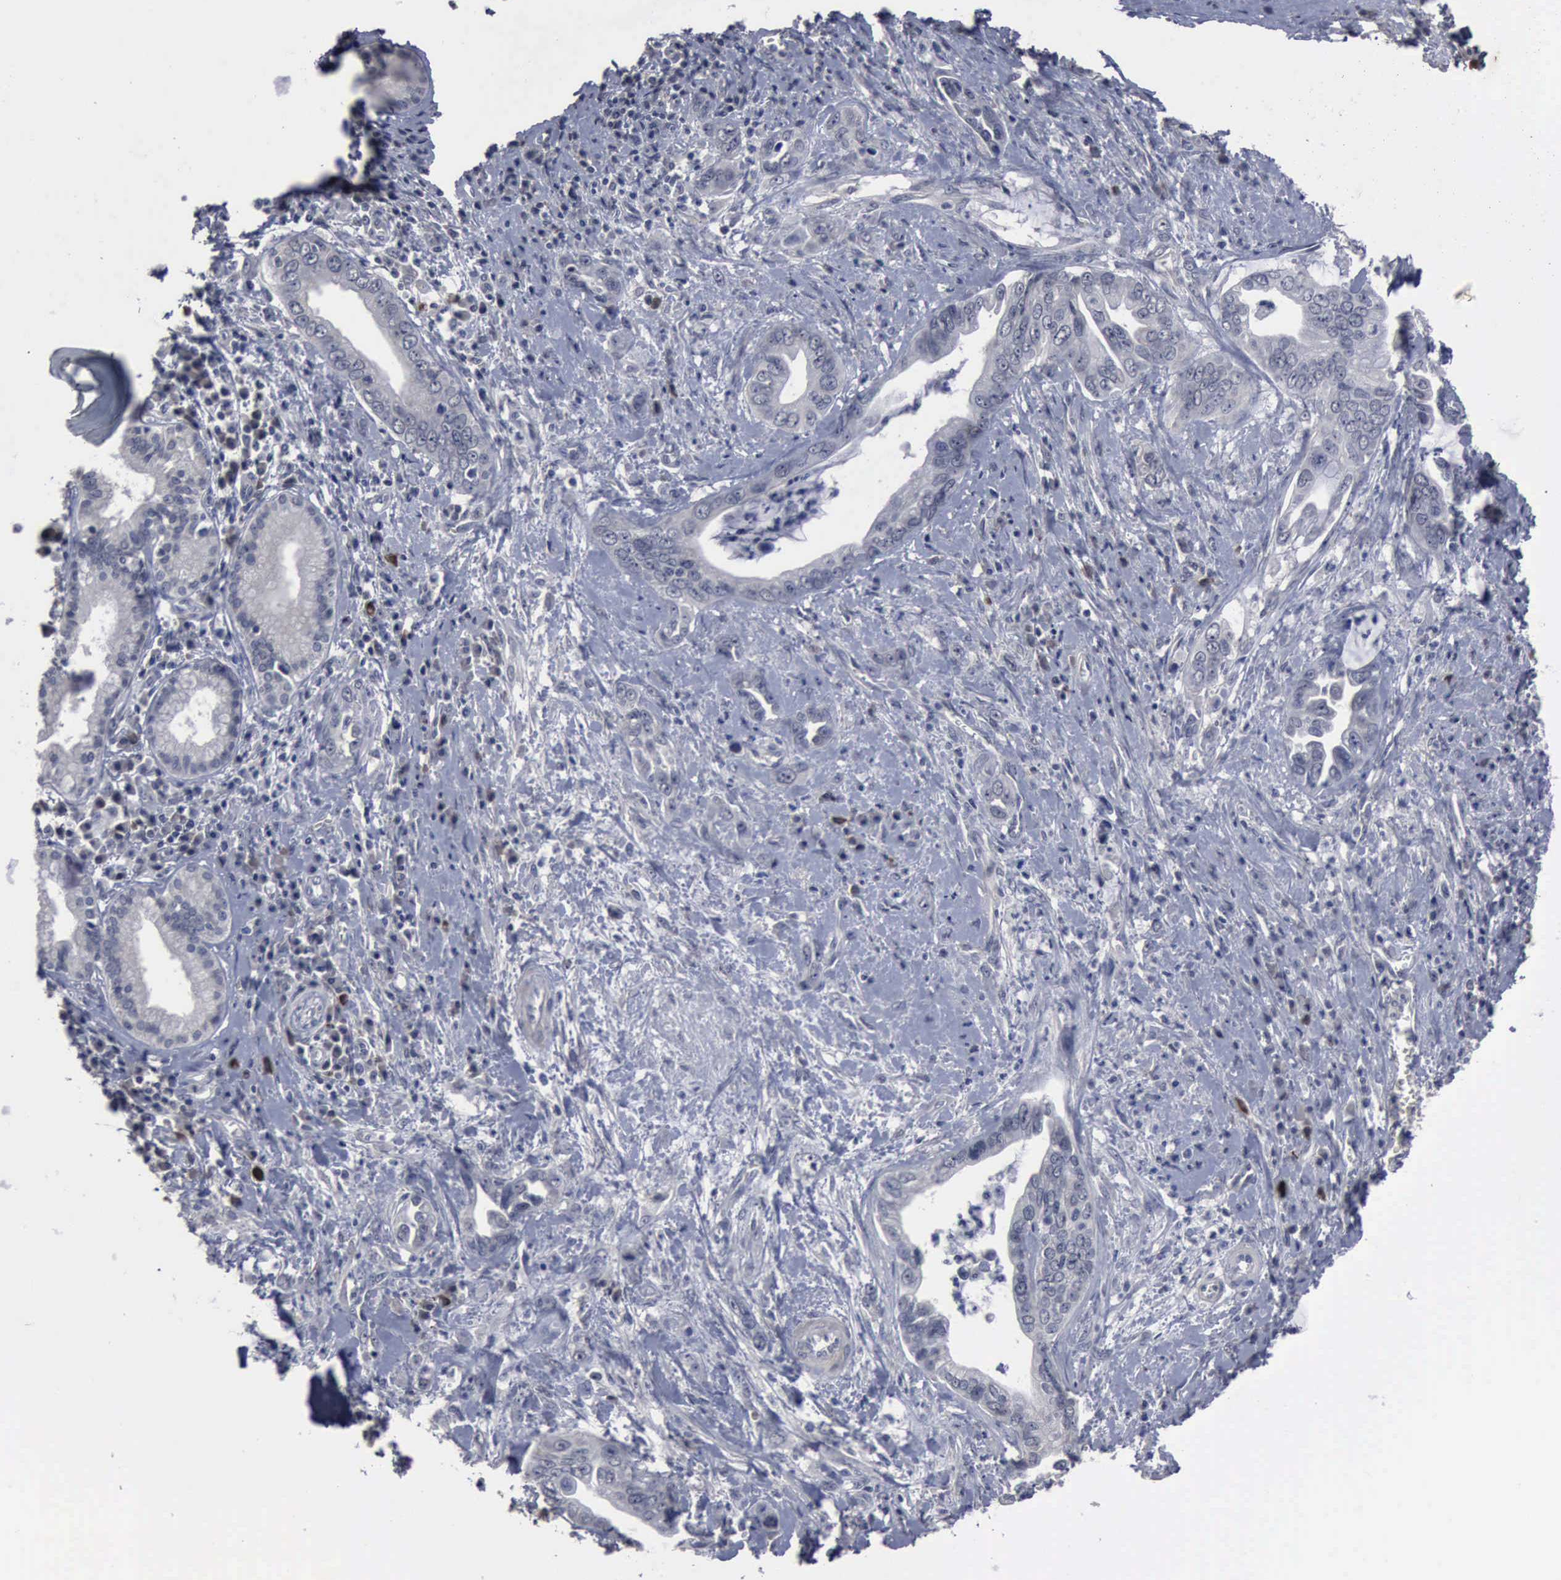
{"staining": {"intensity": "negative", "quantity": "none", "location": "none"}, "tissue": "pancreatic cancer", "cell_type": "Tumor cells", "image_type": "cancer", "snomed": [{"axis": "morphology", "description": "Adenocarcinoma, NOS"}, {"axis": "topography", "description": "Pancreas"}], "caption": "Tumor cells show no significant protein staining in pancreatic cancer. The staining was performed using DAB (3,3'-diaminobenzidine) to visualize the protein expression in brown, while the nuclei were stained in blue with hematoxylin (Magnification: 20x).", "gene": "MYO18B", "patient": {"sex": "male", "age": 69}}